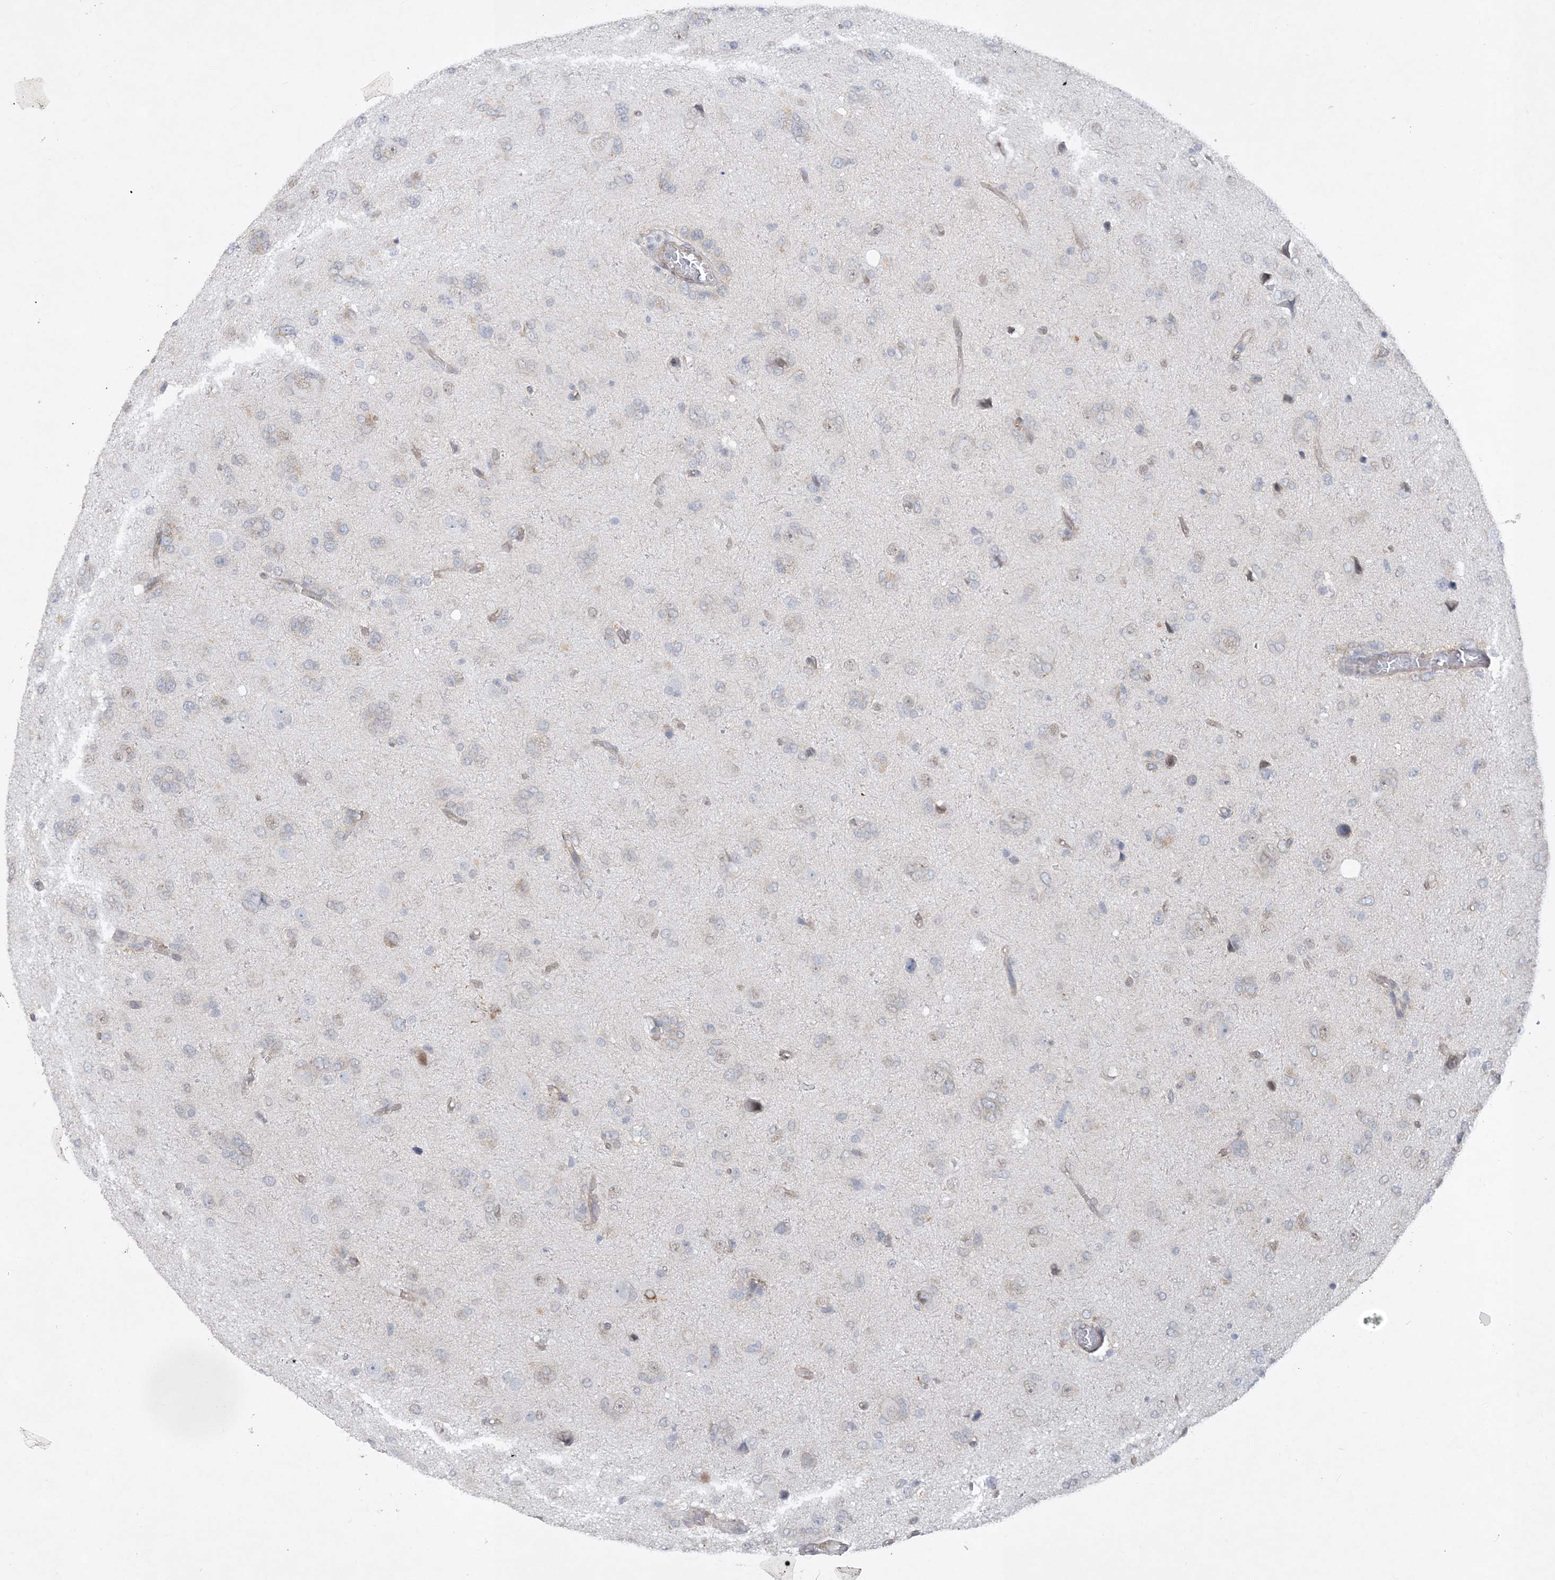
{"staining": {"intensity": "negative", "quantity": "none", "location": "none"}, "tissue": "glioma", "cell_type": "Tumor cells", "image_type": "cancer", "snomed": [{"axis": "morphology", "description": "Glioma, malignant, High grade"}, {"axis": "topography", "description": "Brain"}], "caption": "Protein analysis of malignant glioma (high-grade) displays no significant expression in tumor cells. (DAB (3,3'-diaminobenzidine) IHC visualized using brightfield microscopy, high magnification).", "gene": "RAI14", "patient": {"sex": "female", "age": 59}}